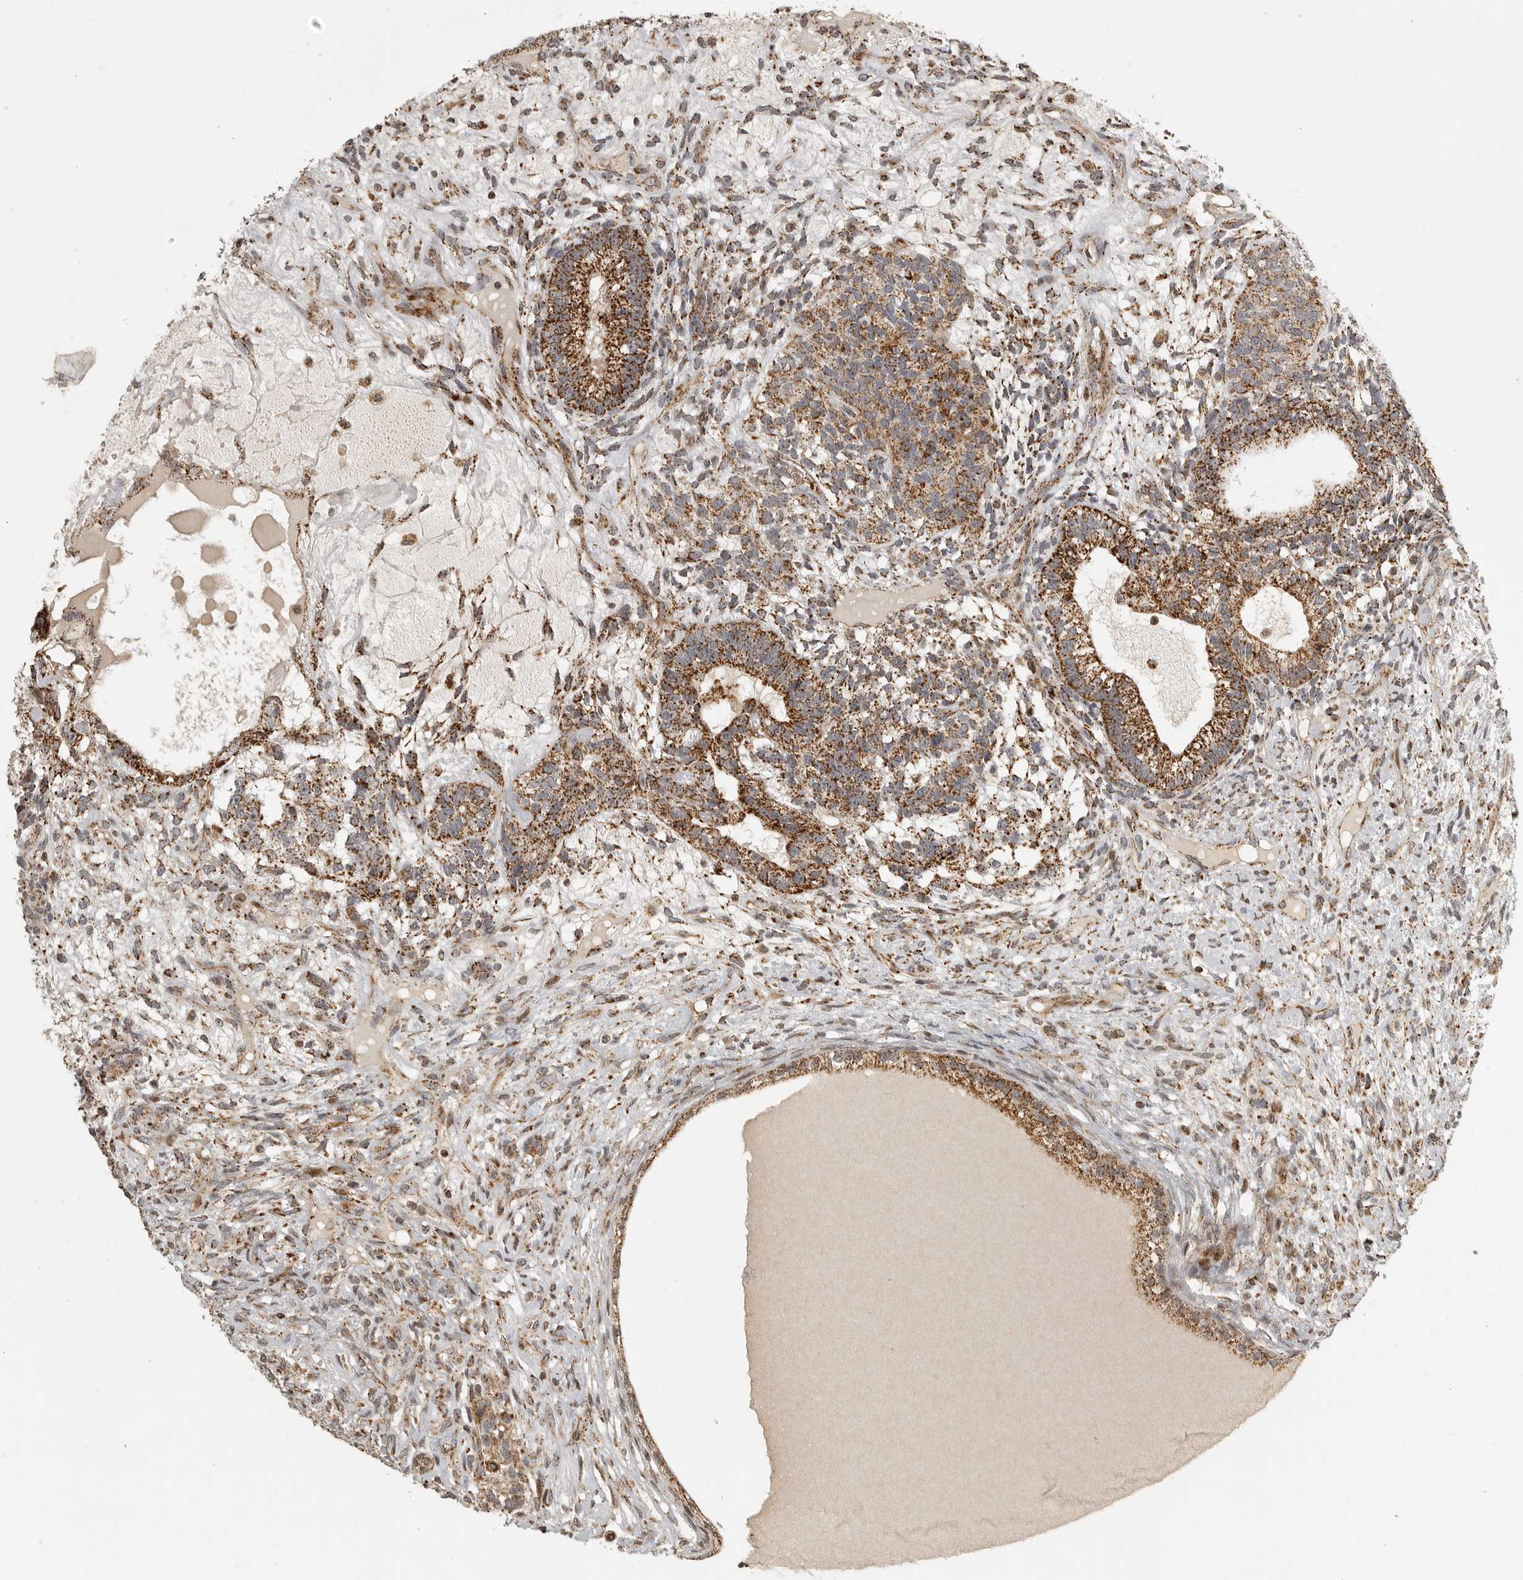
{"staining": {"intensity": "strong", "quantity": ">75%", "location": "cytoplasmic/membranous"}, "tissue": "testis cancer", "cell_type": "Tumor cells", "image_type": "cancer", "snomed": [{"axis": "morphology", "description": "Seminoma, NOS"}, {"axis": "morphology", "description": "Carcinoma, Embryonal, NOS"}, {"axis": "topography", "description": "Testis"}], "caption": "There is high levels of strong cytoplasmic/membranous staining in tumor cells of testis cancer (seminoma), as demonstrated by immunohistochemical staining (brown color).", "gene": "NARS2", "patient": {"sex": "male", "age": 28}}